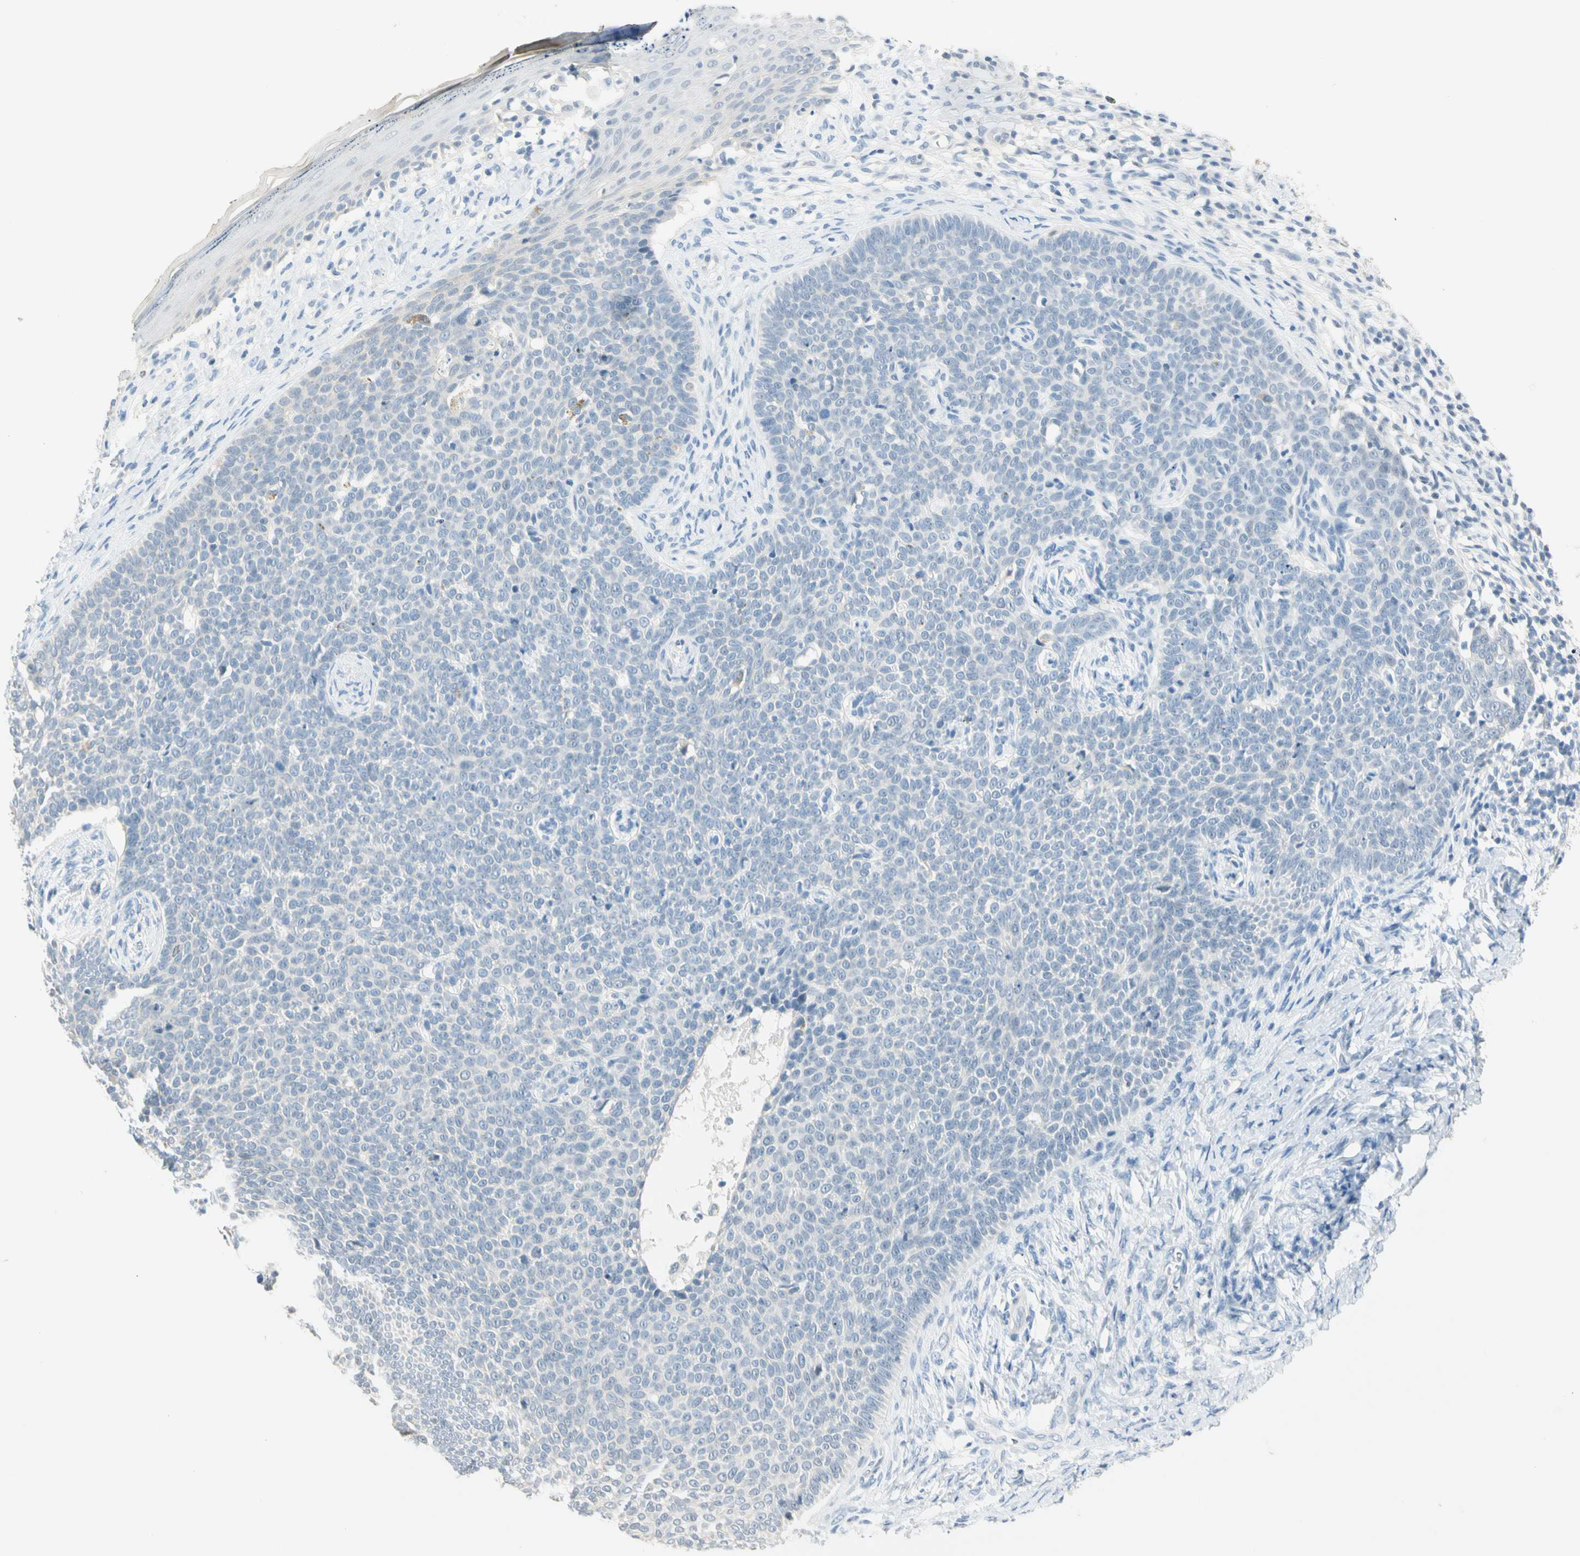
{"staining": {"intensity": "negative", "quantity": "none", "location": "none"}, "tissue": "skin cancer", "cell_type": "Tumor cells", "image_type": "cancer", "snomed": [{"axis": "morphology", "description": "Normal tissue, NOS"}, {"axis": "morphology", "description": "Basal cell carcinoma"}, {"axis": "topography", "description": "Skin"}], "caption": "Tumor cells show no significant protein staining in basal cell carcinoma (skin).", "gene": "MLLT10", "patient": {"sex": "male", "age": 87}}